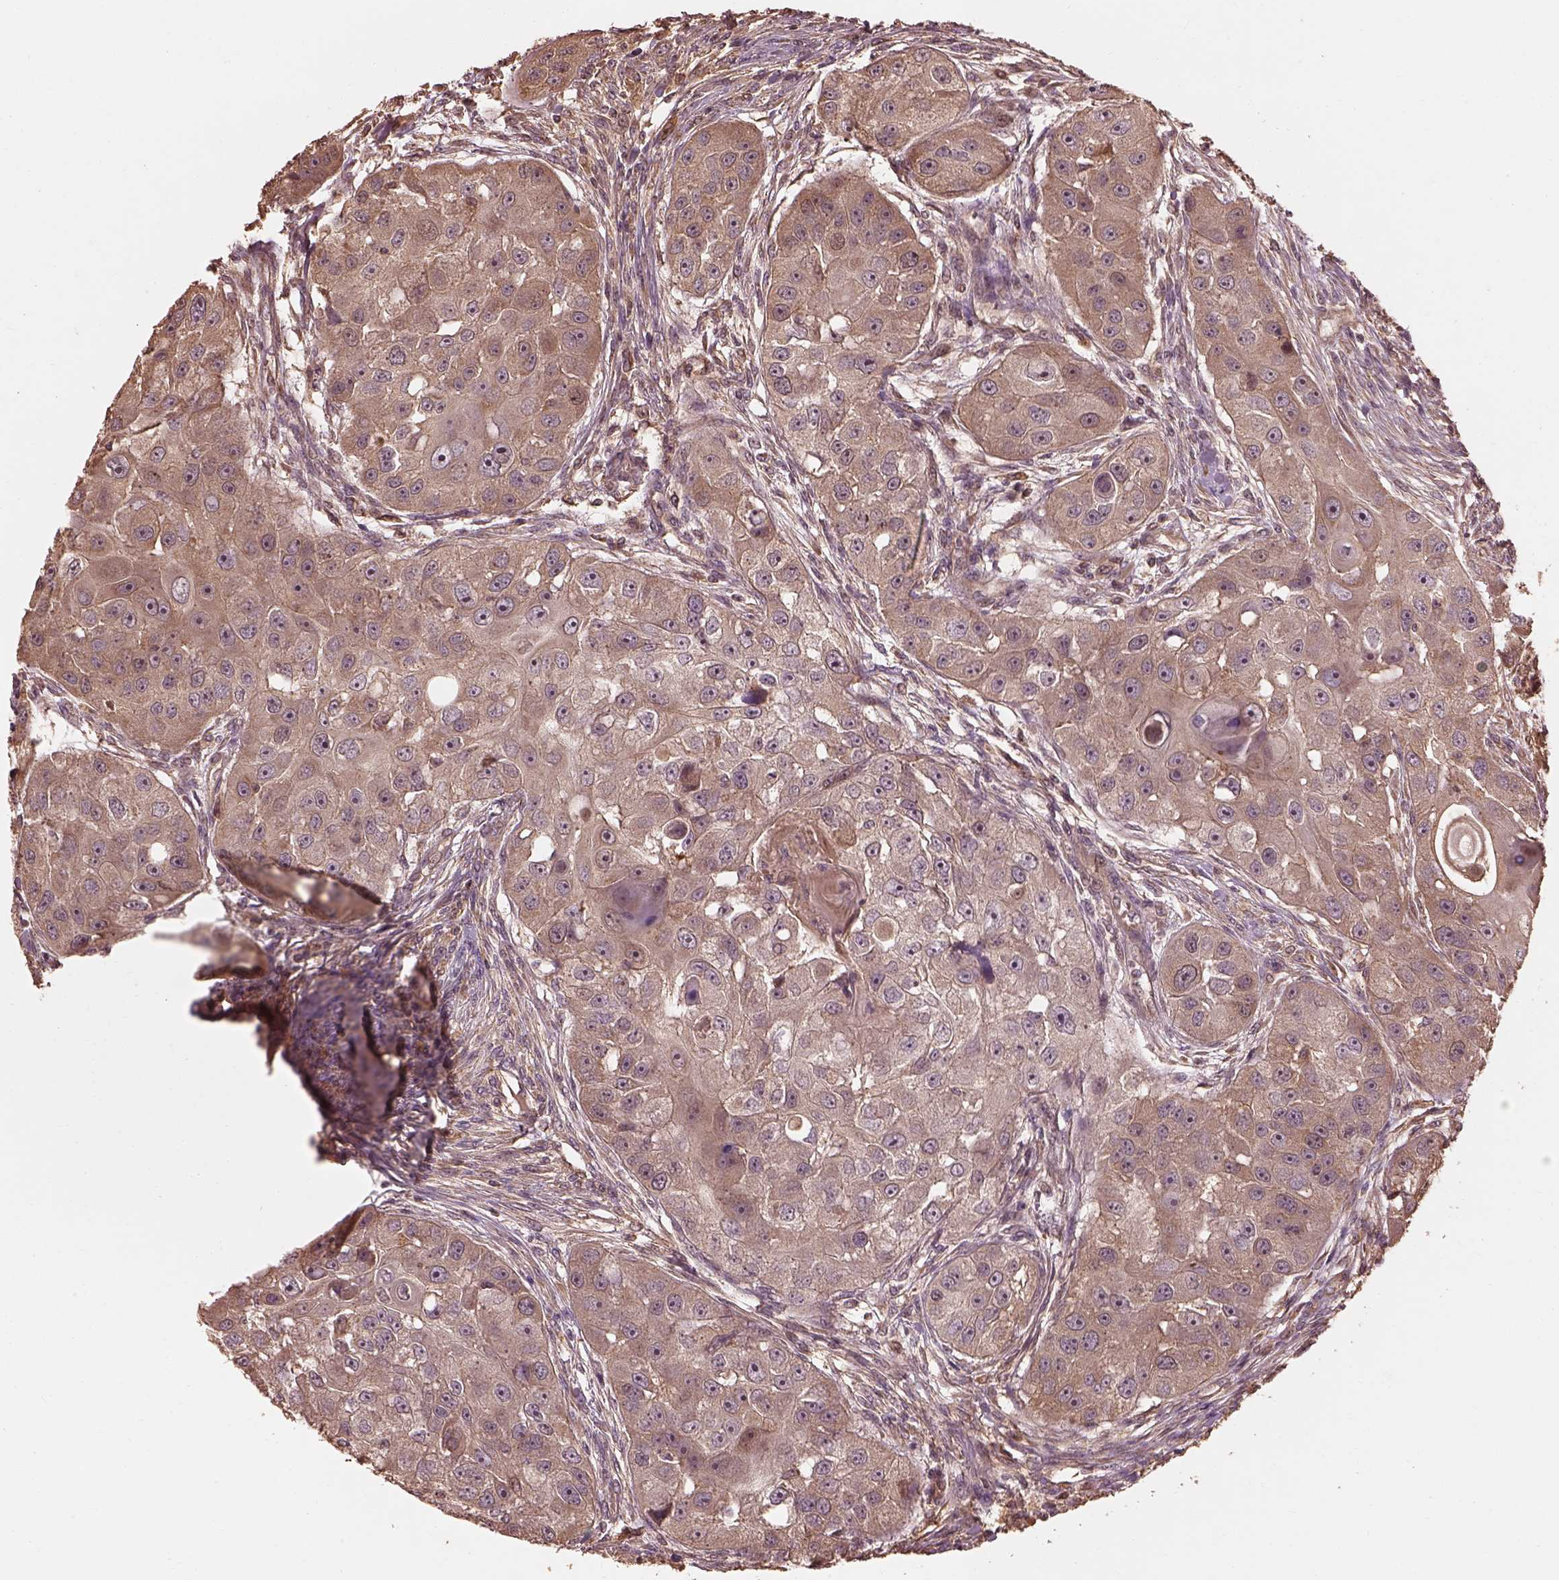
{"staining": {"intensity": "moderate", "quantity": ">75%", "location": "cytoplasmic/membranous"}, "tissue": "head and neck cancer", "cell_type": "Tumor cells", "image_type": "cancer", "snomed": [{"axis": "morphology", "description": "Squamous cell carcinoma, NOS"}, {"axis": "topography", "description": "Head-Neck"}], "caption": "A medium amount of moderate cytoplasmic/membranous positivity is seen in approximately >75% of tumor cells in head and neck squamous cell carcinoma tissue. (IHC, brightfield microscopy, high magnification).", "gene": "METTL4", "patient": {"sex": "male", "age": 51}}